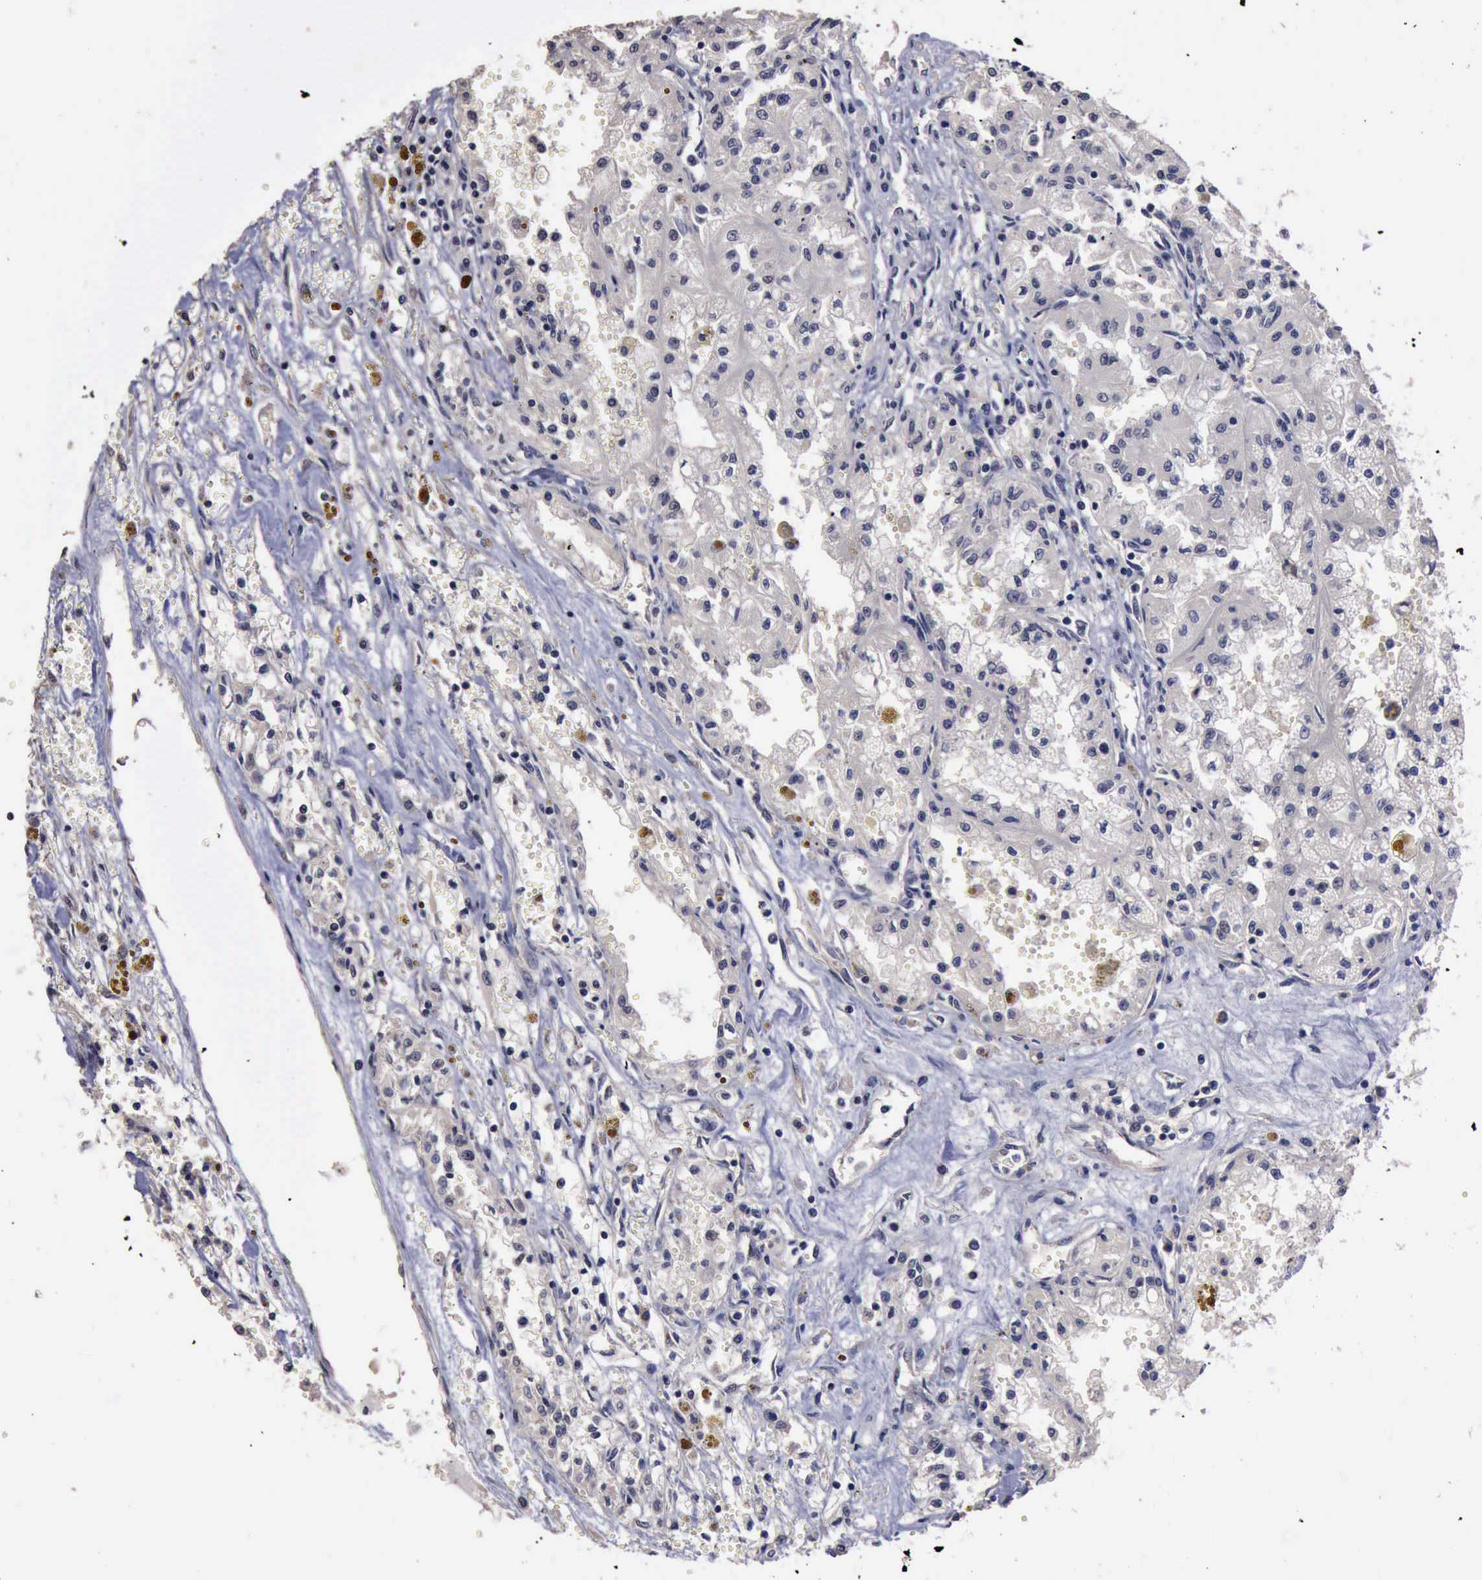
{"staining": {"intensity": "negative", "quantity": "none", "location": "none"}, "tissue": "renal cancer", "cell_type": "Tumor cells", "image_type": "cancer", "snomed": [{"axis": "morphology", "description": "Adenocarcinoma, NOS"}, {"axis": "topography", "description": "Kidney"}], "caption": "A histopathology image of human renal adenocarcinoma is negative for staining in tumor cells.", "gene": "CRKL", "patient": {"sex": "male", "age": 78}}